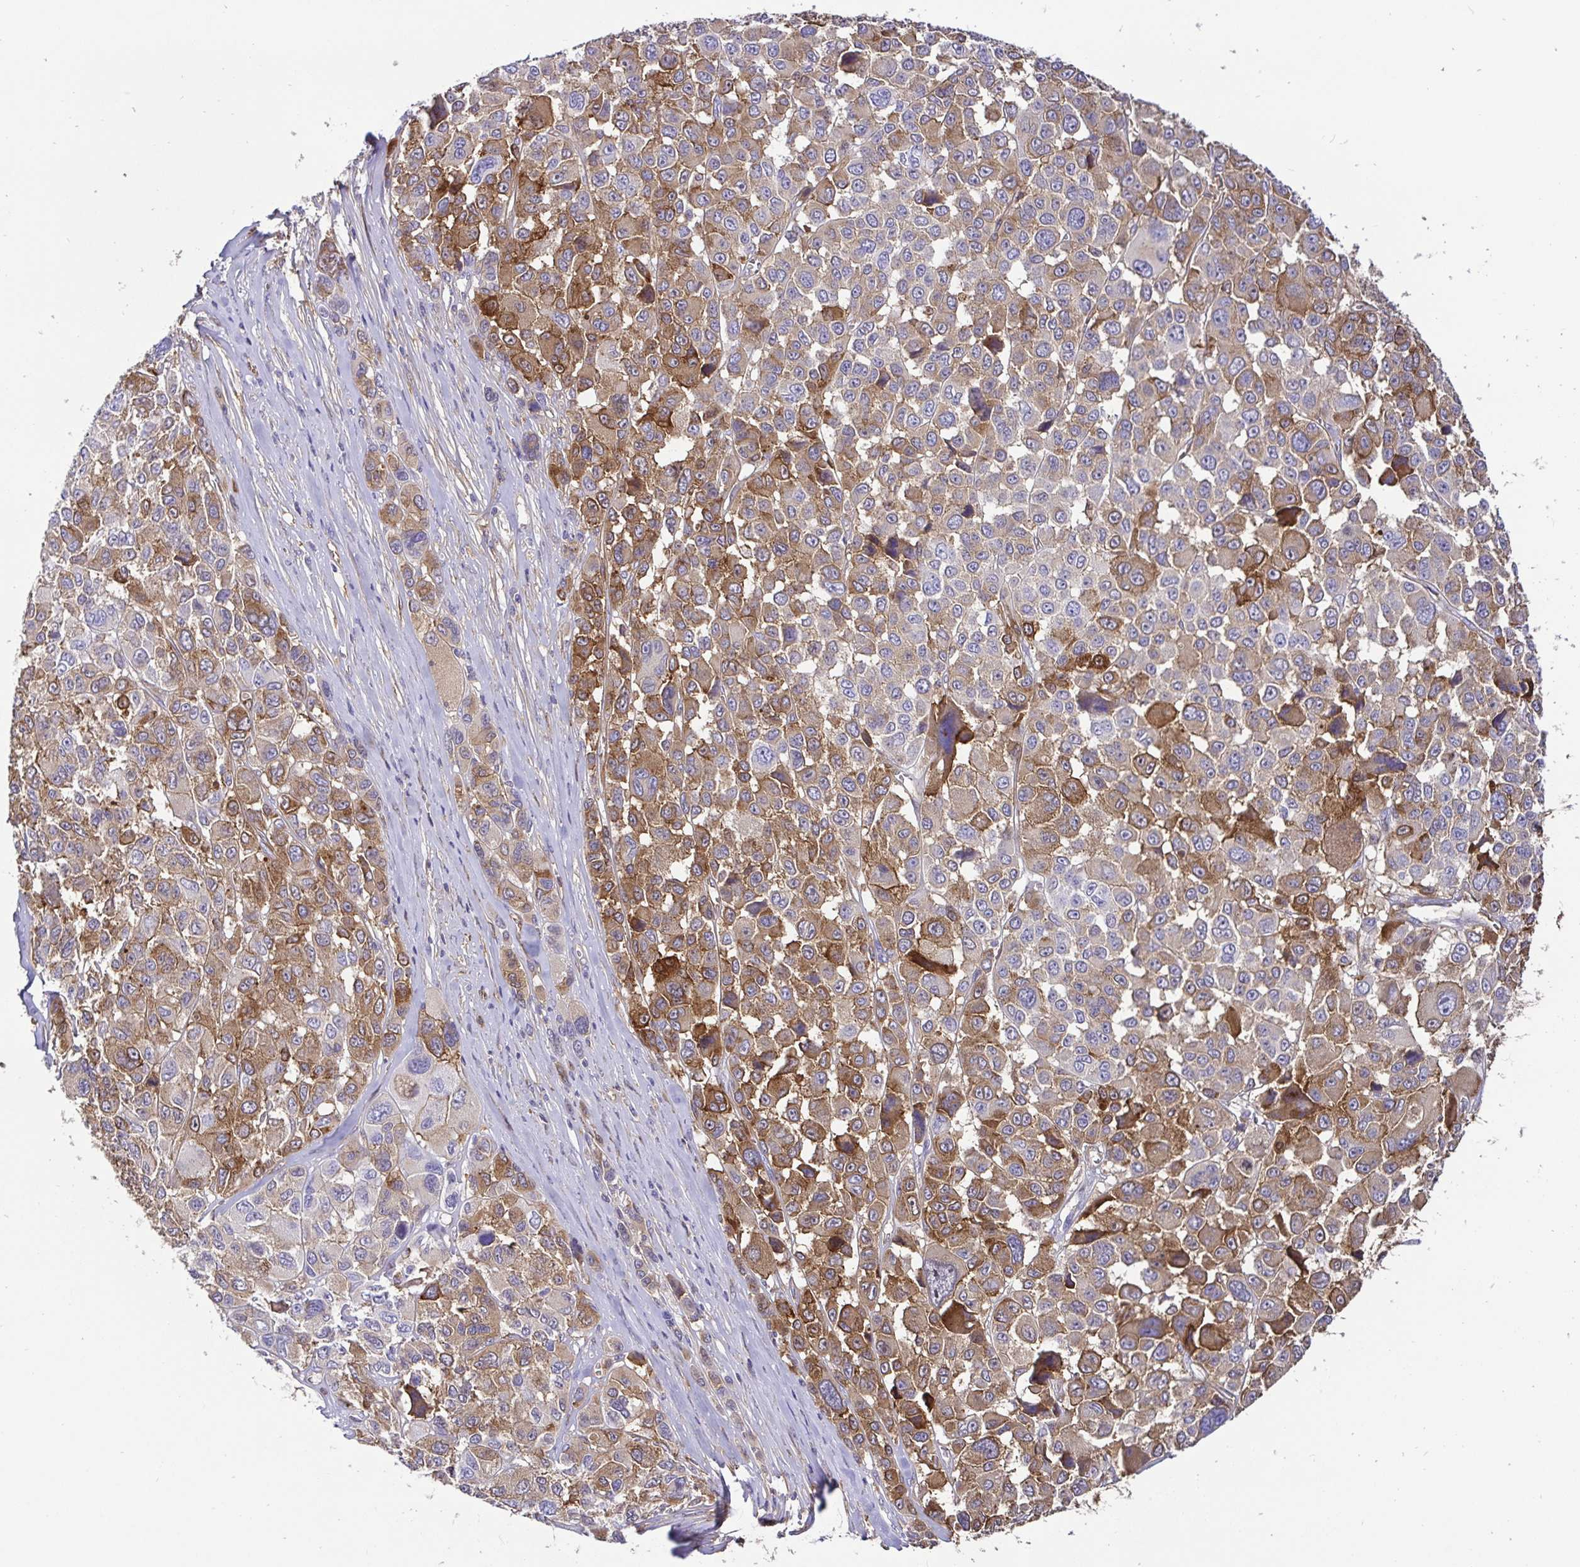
{"staining": {"intensity": "moderate", "quantity": "<25%", "location": "cytoplasmic/membranous"}, "tissue": "melanoma", "cell_type": "Tumor cells", "image_type": "cancer", "snomed": [{"axis": "morphology", "description": "Malignant melanoma, NOS"}, {"axis": "topography", "description": "Skin"}], "caption": "DAB immunohistochemical staining of human melanoma demonstrates moderate cytoplasmic/membranous protein staining in about <25% of tumor cells.", "gene": "ANXA2", "patient": {"sex": "female", "age": 66}}